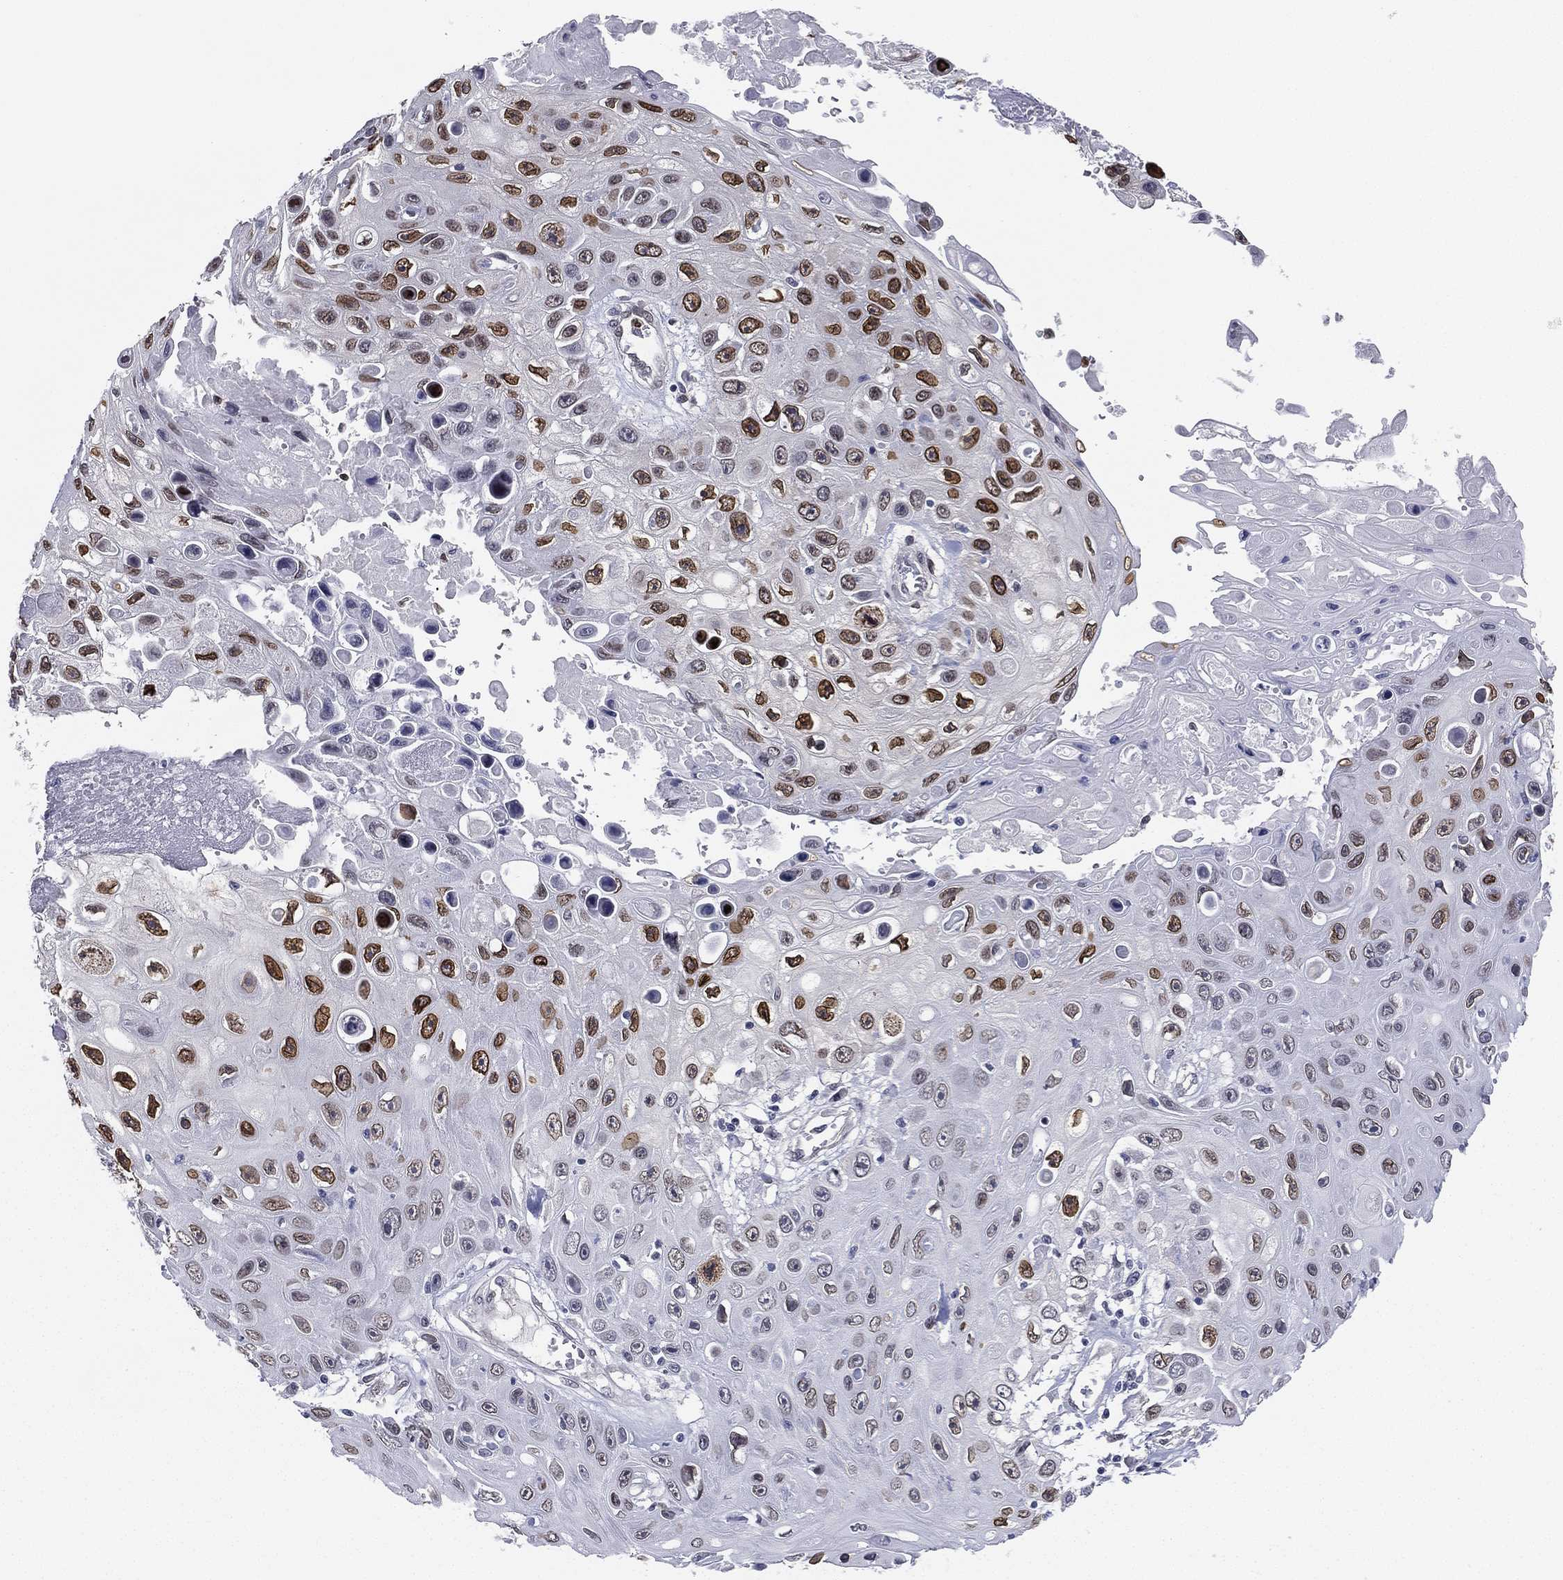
{"staining": {"intensity": "strong", "quantity": "25%-75%", "location": "nuclear"}, "tissue": "skin cancer", "cell_type": "Tumor cells", "image_type": "cancer", "snomed": [{"axis": "morphology", "description": "Squamous cell carcinoma, NOS"}, {"axis": "topography", "description": "Skin"}], "caption": "Skin cancer (squamous cell carcinoma) stained with a protein marker shows strong staining in tumor cells.", "gene": "LMNB1", "patient": {"sex": "male", "age": 82}}